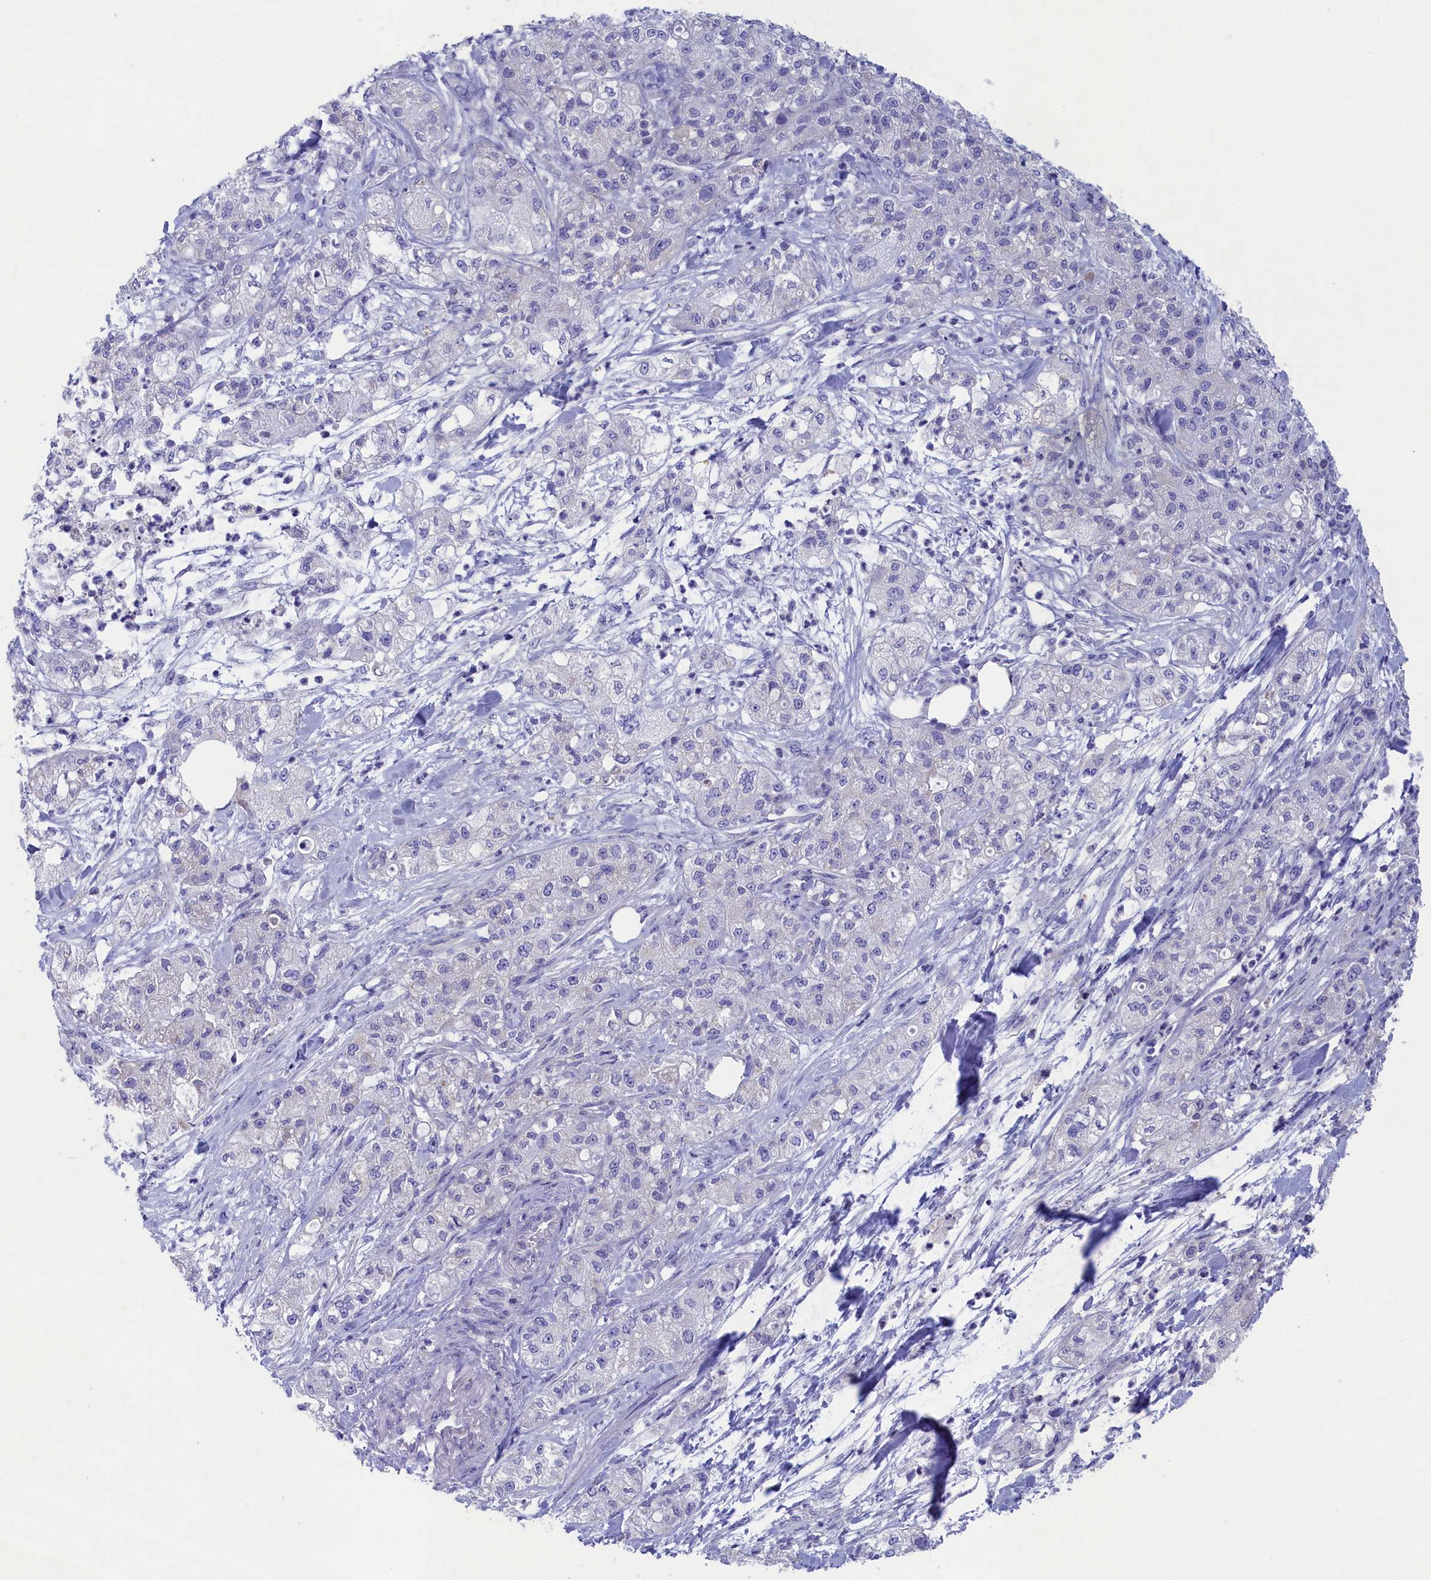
{"staining": {"intensity": "negative", "quantity": "none", "location": "none"}, "tissue": "pancreatic cancer", "cell_type": "Tumor cells", "image_type": "cancer", "snomed": [{"axis": "morphology", "description": "Adenocarcinoma, NOS"}, {"axis": "topography", "description": "Pancreas"}], "caption": "Image shows no protein expression in tumor cells of adenocarcinoma (pancreatic) tissue.", "gene": "PRDM12", "patient": {"sex": "female", "age": 78}}